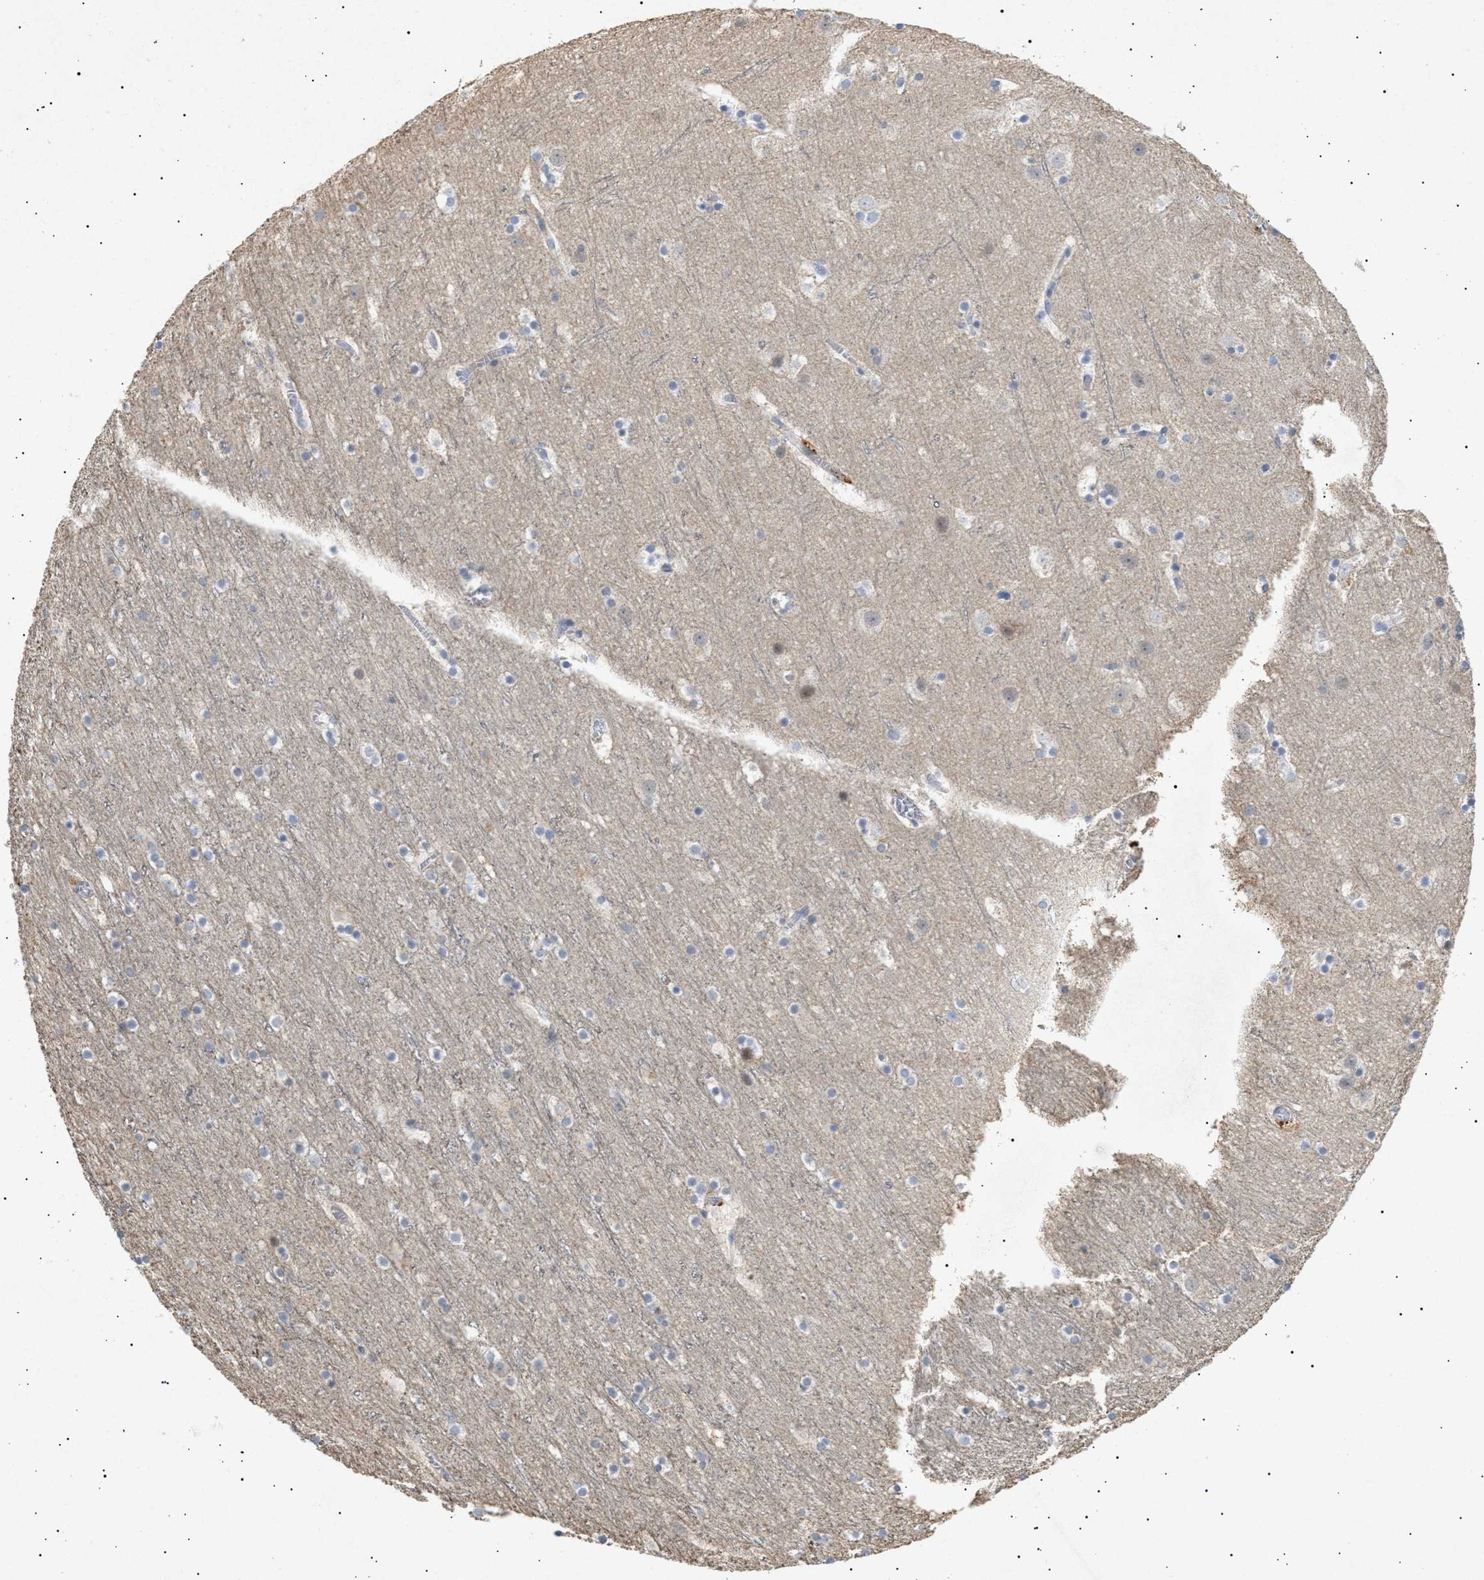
{"staining": {"intensity": "negative", "quantity": "none", "location": "none"}, "tissue": "cerebral cortex", "cell_type": "Endothelial cells", "image_type": "normal", "snomed": [{"axis": "morphology", "description": "Normal tissue, NOS"}, {"axis": "topography", "description": "Cerebral cortex"}], "caption": "Immunohistochemistry (IHC) micrograph of benign cerebral cortex stained for a protein (brown), which exhibits no positivity in endothelial cells.", "gene": "SIRT5", "patient": {"sex": "male", "age": 45}}